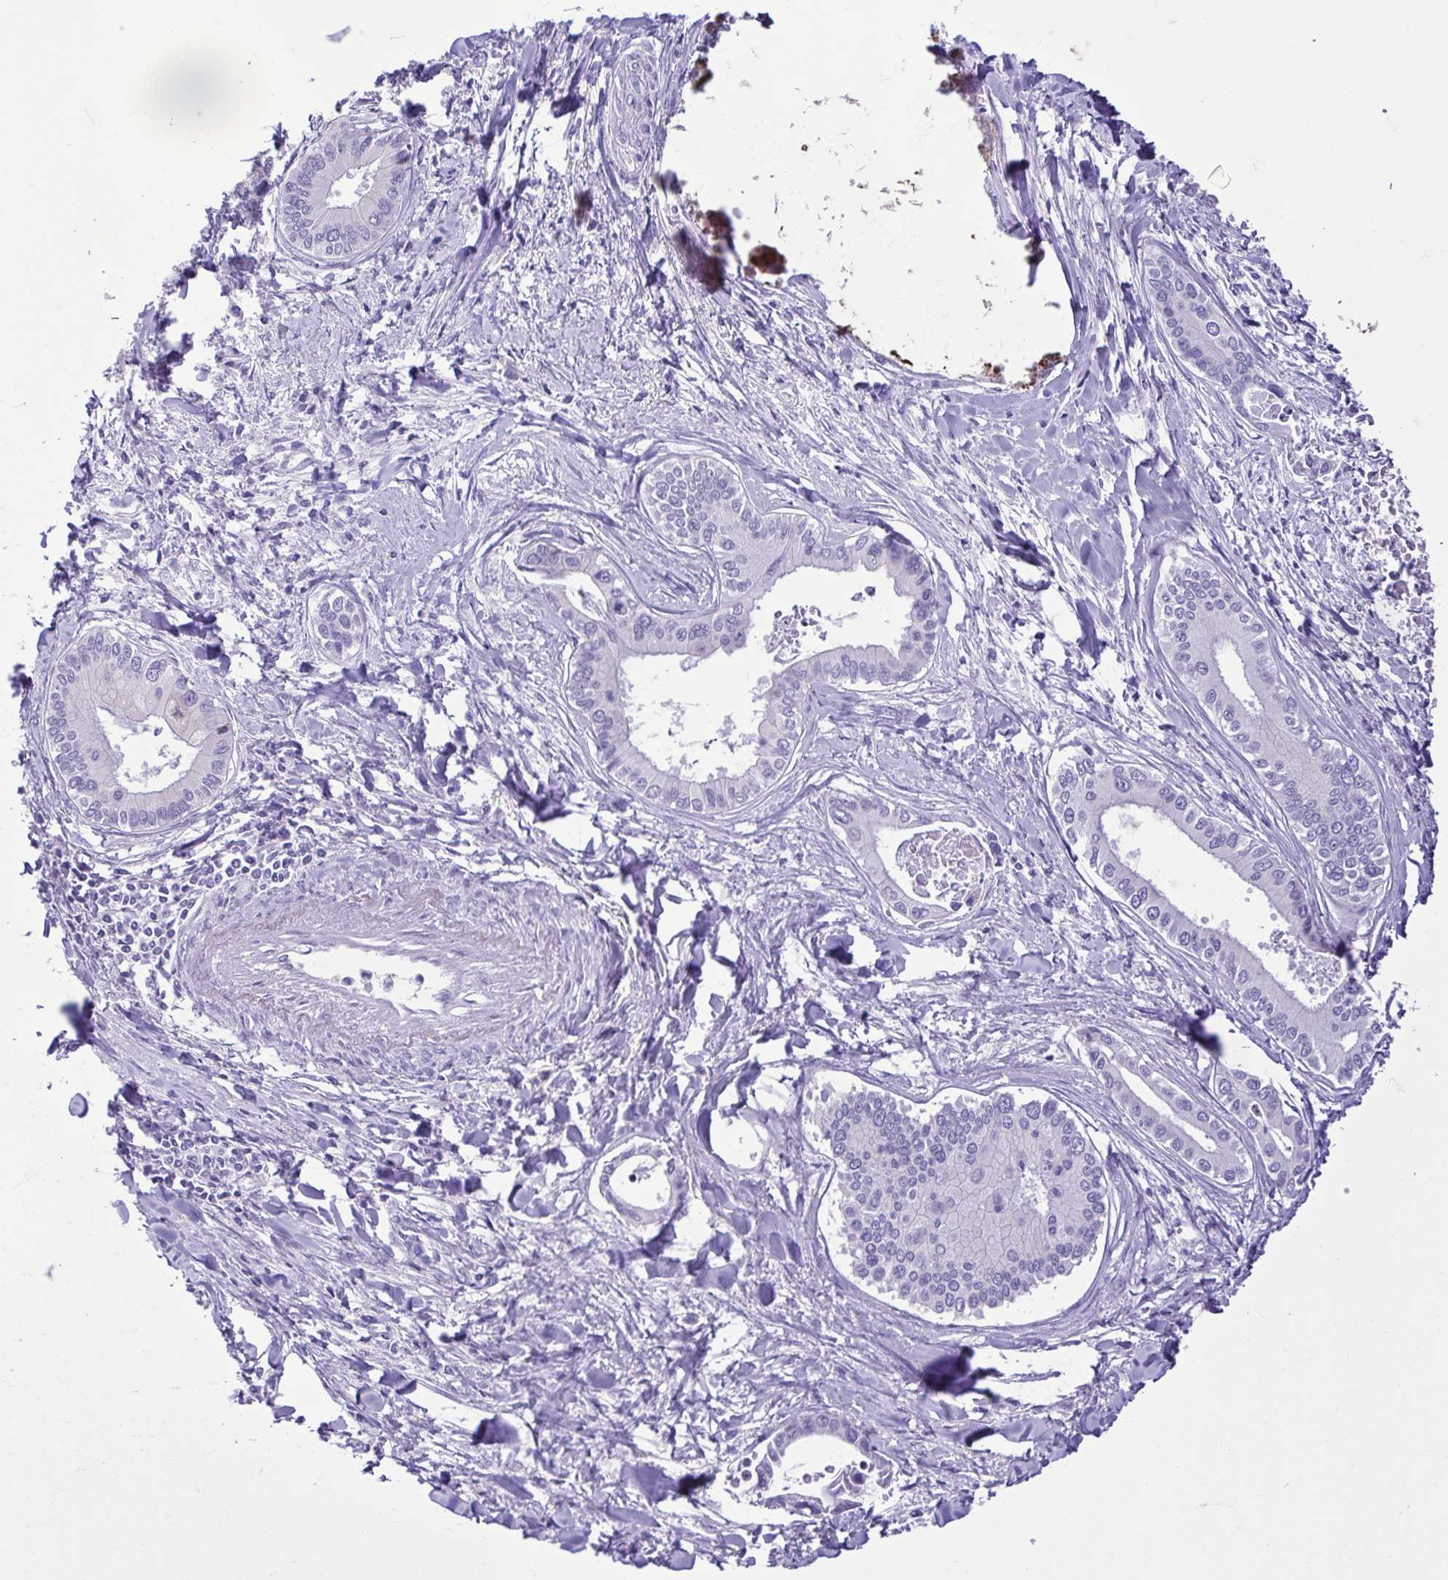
{"staining": {"intensity": "negative", "quantity": "none", "location": "none"}, "tissue": "liver cancer", "cell_type": "Tumor cells", "image_type": "cancer", "snomed": [{"axis": "morphology", "description": "Cholangiocarcinoma"}, {"axis": "topography", "description": "Liver"}], "caption": "This is an immunohistochemistry (IHC) image of human cholangiocarcinoma (liver). There is no staining in tumor cells.", "gene": "CBY2", "patient": {"sex": "male", "age": 66}}